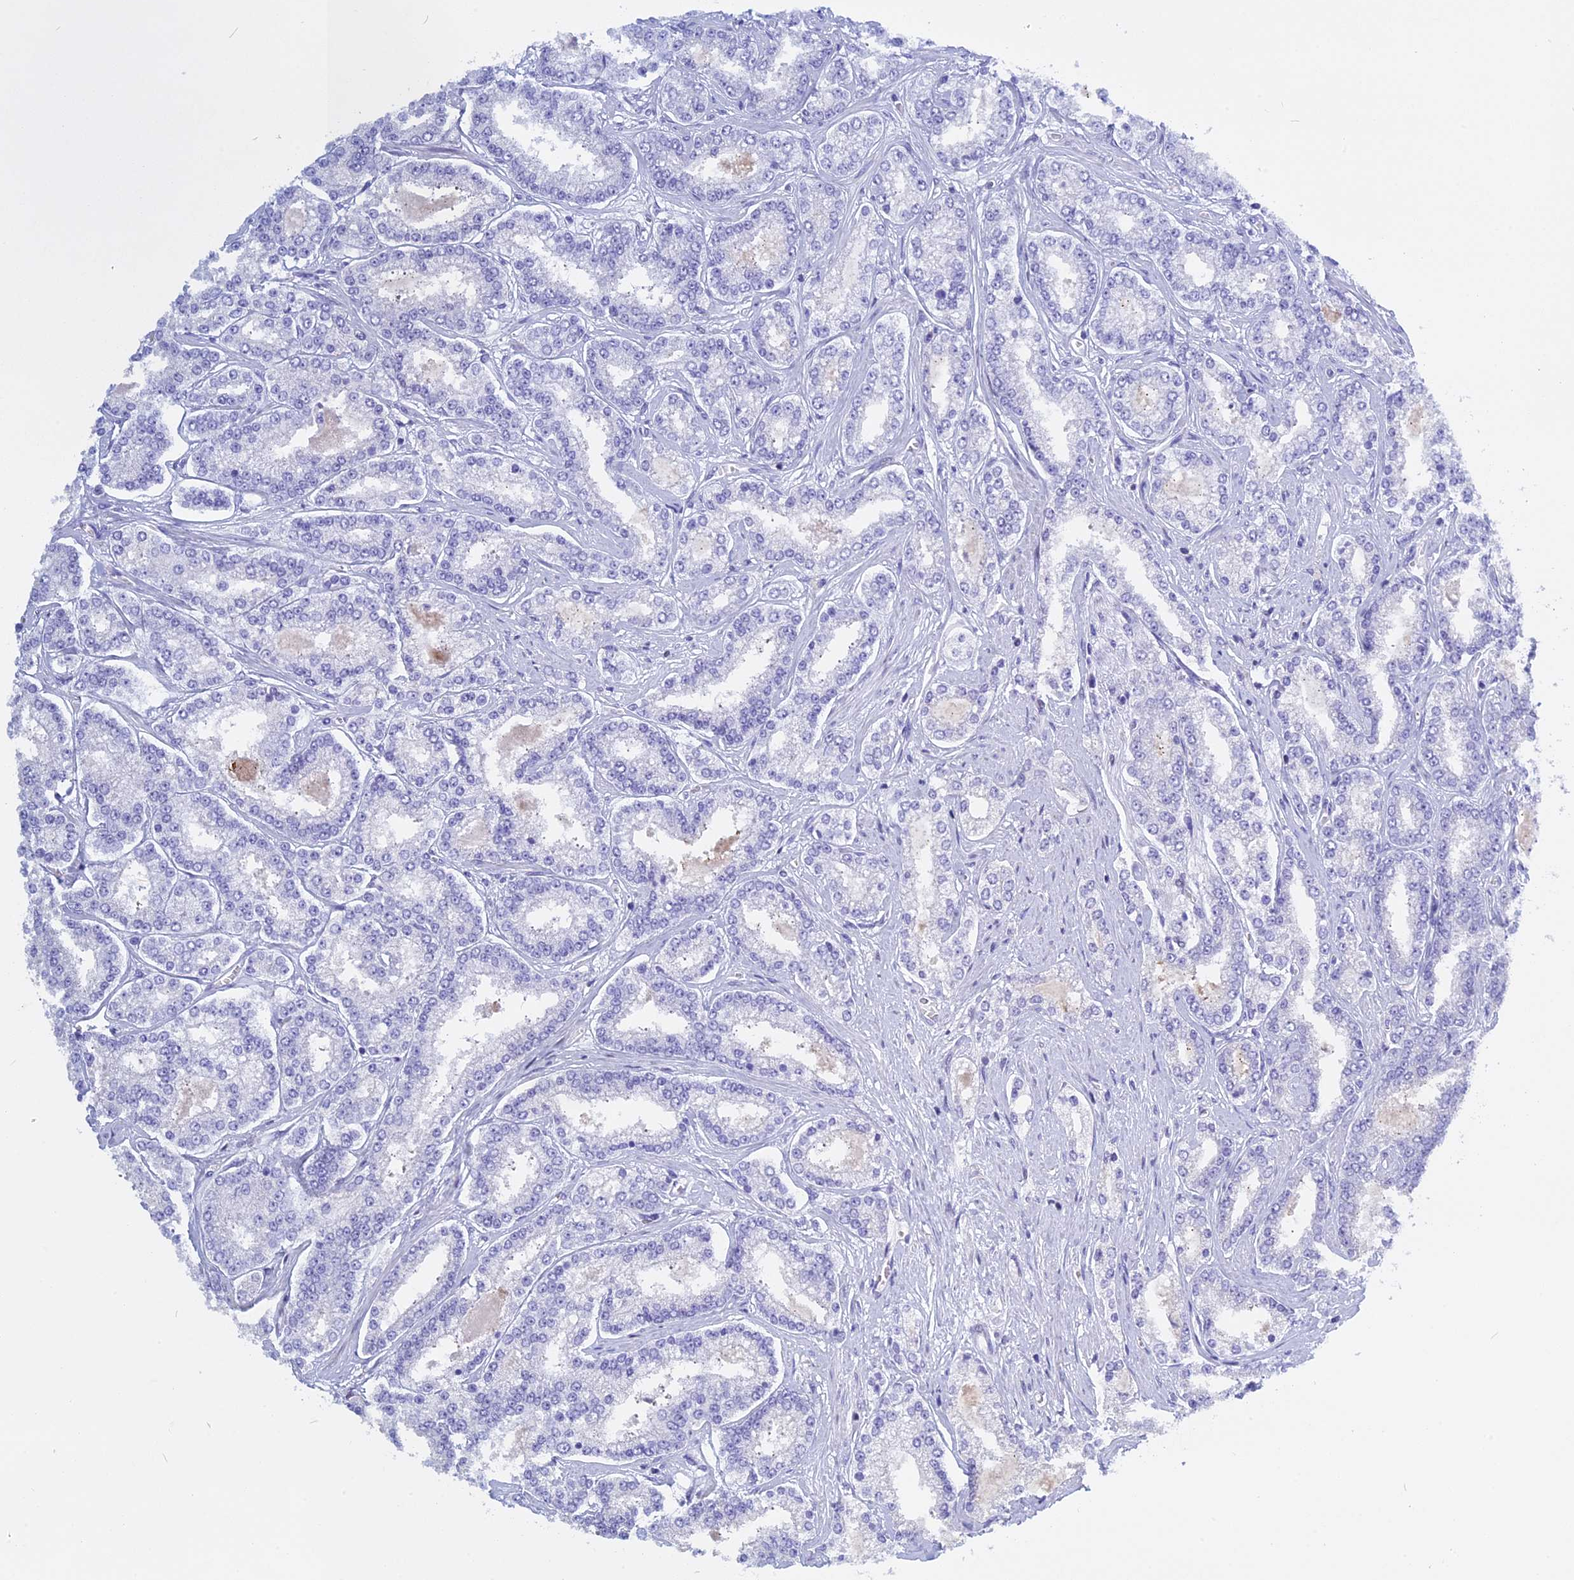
{"staining": {"intensity": "negative", "quantity": "none", "location": "none"}, "tissue": "prostate cancer", "cell_type": "Tumor cells", "image_type": "cancer", "snomed": [{"axis": "morphology", "description": "Normal tissue, NOS"}, {"axis": "morphology", "description": "Adenocarcinoma, High grade"}, {"axis": "topography", "description": "Prostate"}], "caption": "Prostate adenocarcinoma (high-grade) was stained to show a protein in brown. There is no significant positivity in tumor cells. The staining was performed using DAB (3,3'-diaminobenzidine) to visualize the protein expression in brown, while the nuclei were stained in blue with hematoxylin (Magnification: 20x).", "gene": "KCTD21", "patient": {"sex": "male", "age": 83}}